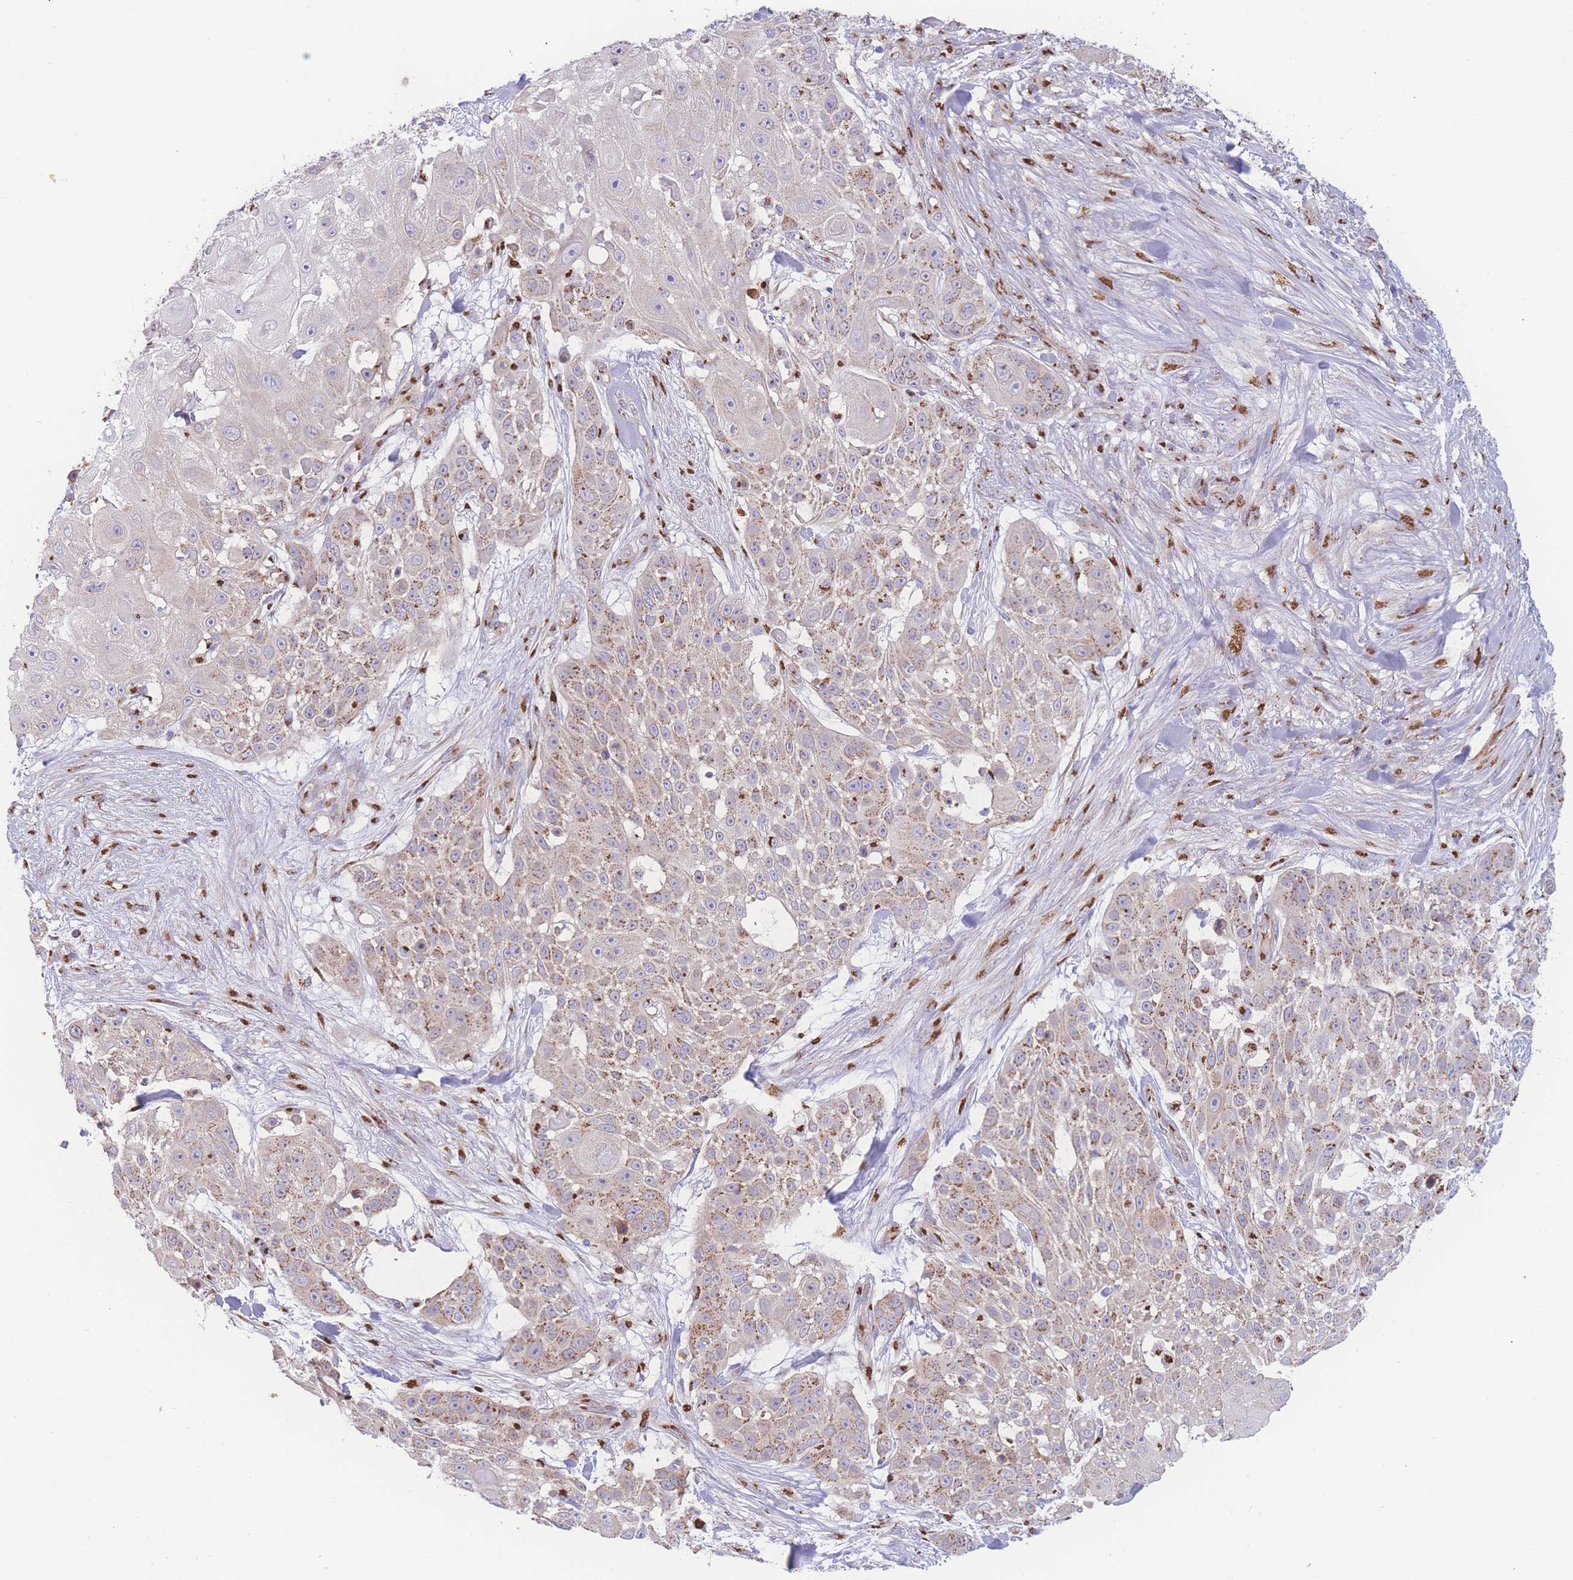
{"staining": {"intensity": "moderate", "quantity": "25%-75%", "location": "cytoplasmic/membranous"}, "tissue": "skin cancer", "cell_type": "Tumor cells", "image_type": "cancer", "snomed": [{"axis": "morphology", "description": "Squamous cell carcinoma, NOS"}, {"axis": "topography", "description": "Skin"}], "caption": "DAB (3,3'-diaminobenzidine) immunohistochemical staining of skin squamous cell carcinoma reveals moderate cytoplasmic/membranous protein staining in approximately 25%-75% of tumor cells. (DAB = brown stain, brightfield microscopy at high magnification).", "gene": "GOLM2", "patient": {"sex": "female", "age": 86}}